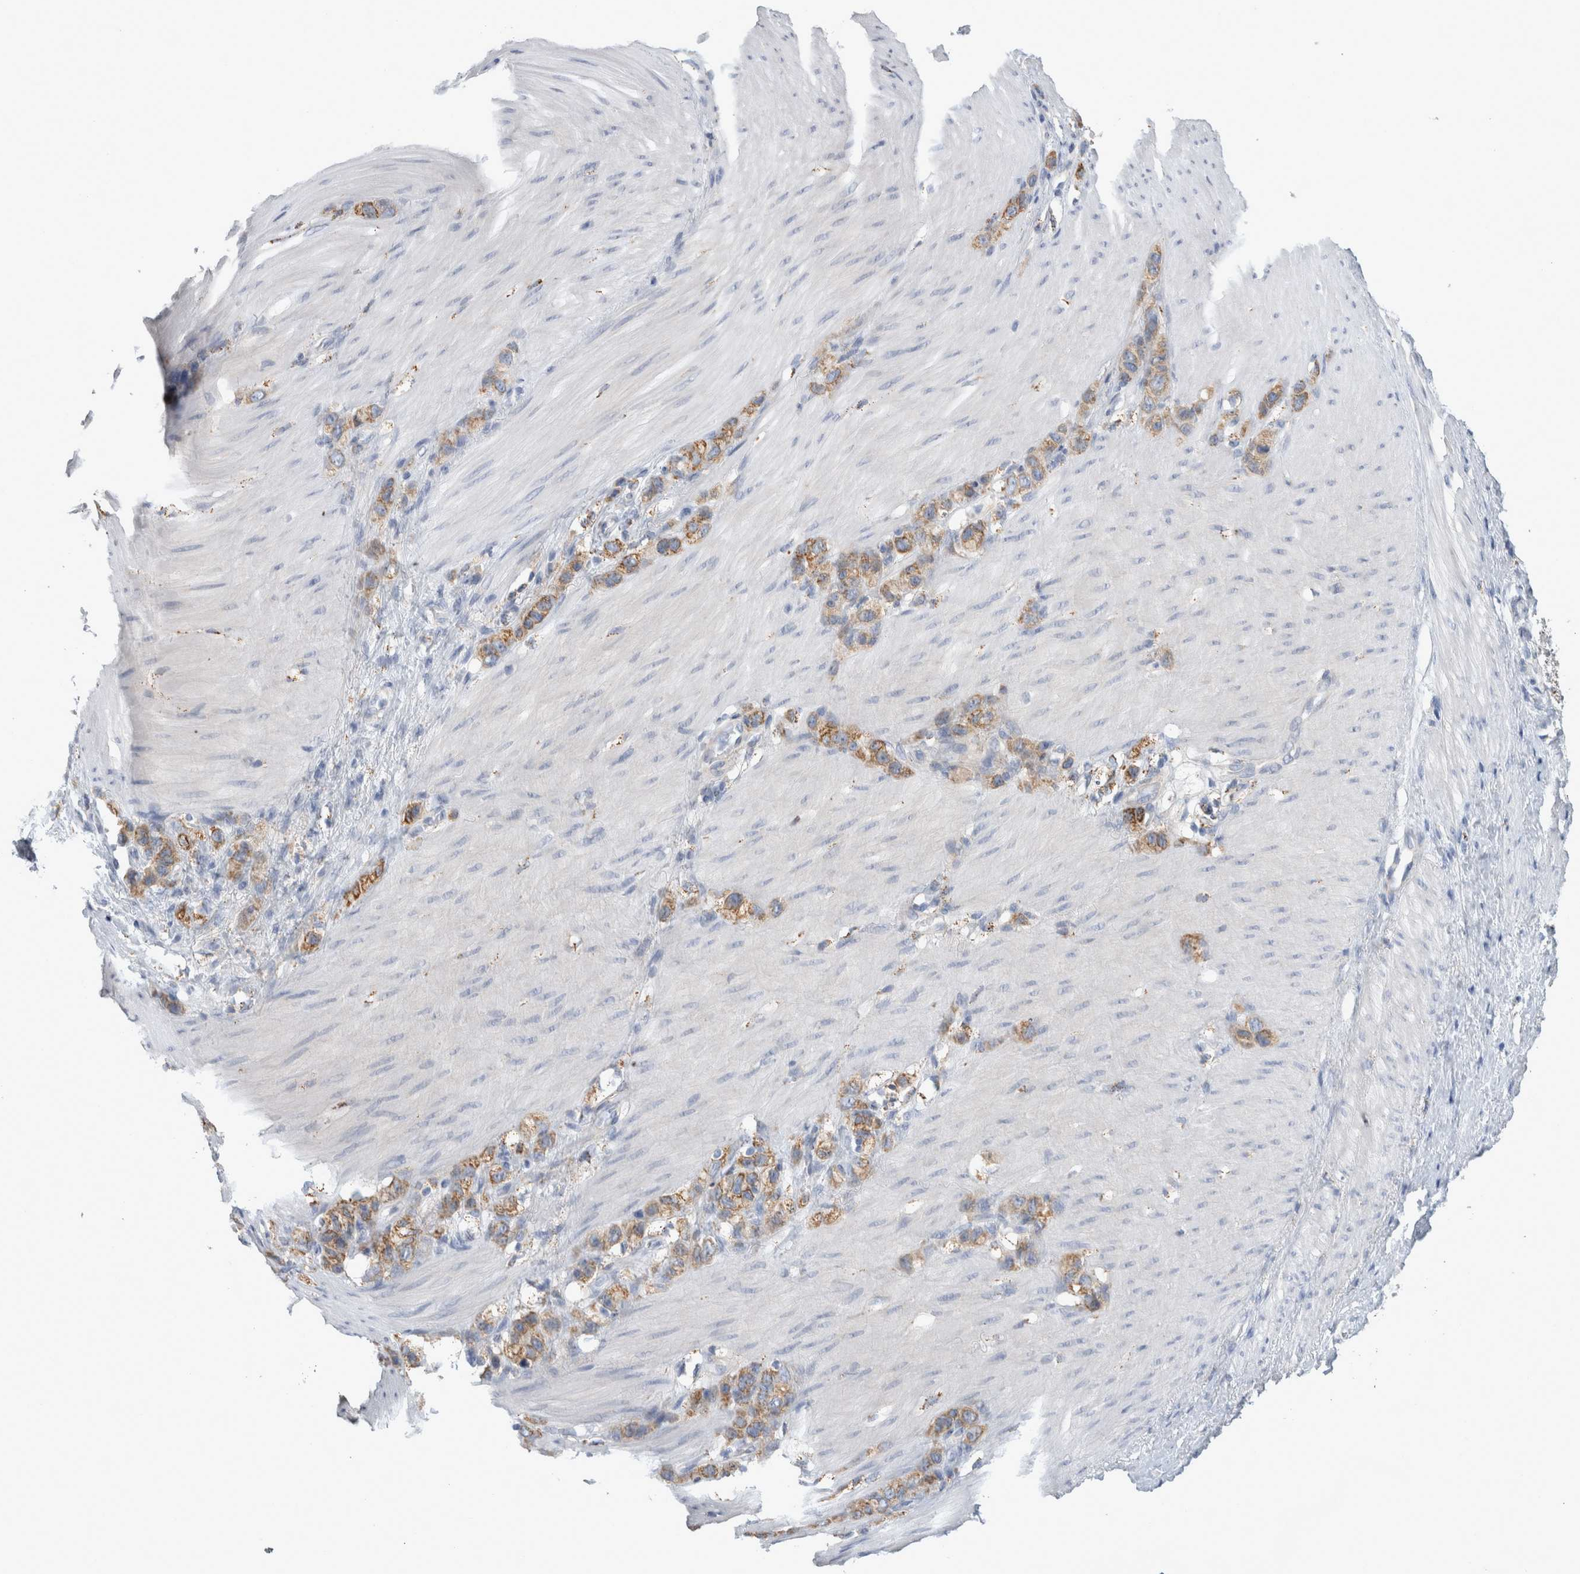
{"staining": {"intensity": "weak", "quantity": ">75%", "location": "cytoplasmic/membranous"}, "tissue": "stomach cancer", "cell_type": "Tumor cells", "image_type": "cancer", "snomed": [{"axis": "morphology", "description": "Normal tissue, NOS"}, {"axis": "morphology", "description": "Adenocarcinoma, NOS"}, {"axis": "morphology", "description": "Adenocarcinoma, High grade"}, {"axis": "topography", "description": "Stomach, upper"}, {"axis": "topography", "description": "Stomach"}], "caption": "Stomach adenocarcinoma stained for a protein exhibits weak cytoplasmic/membranous positivity in tumor cells.", "gene": "GATM", "patient": {"sex": "female", "age": 65}}